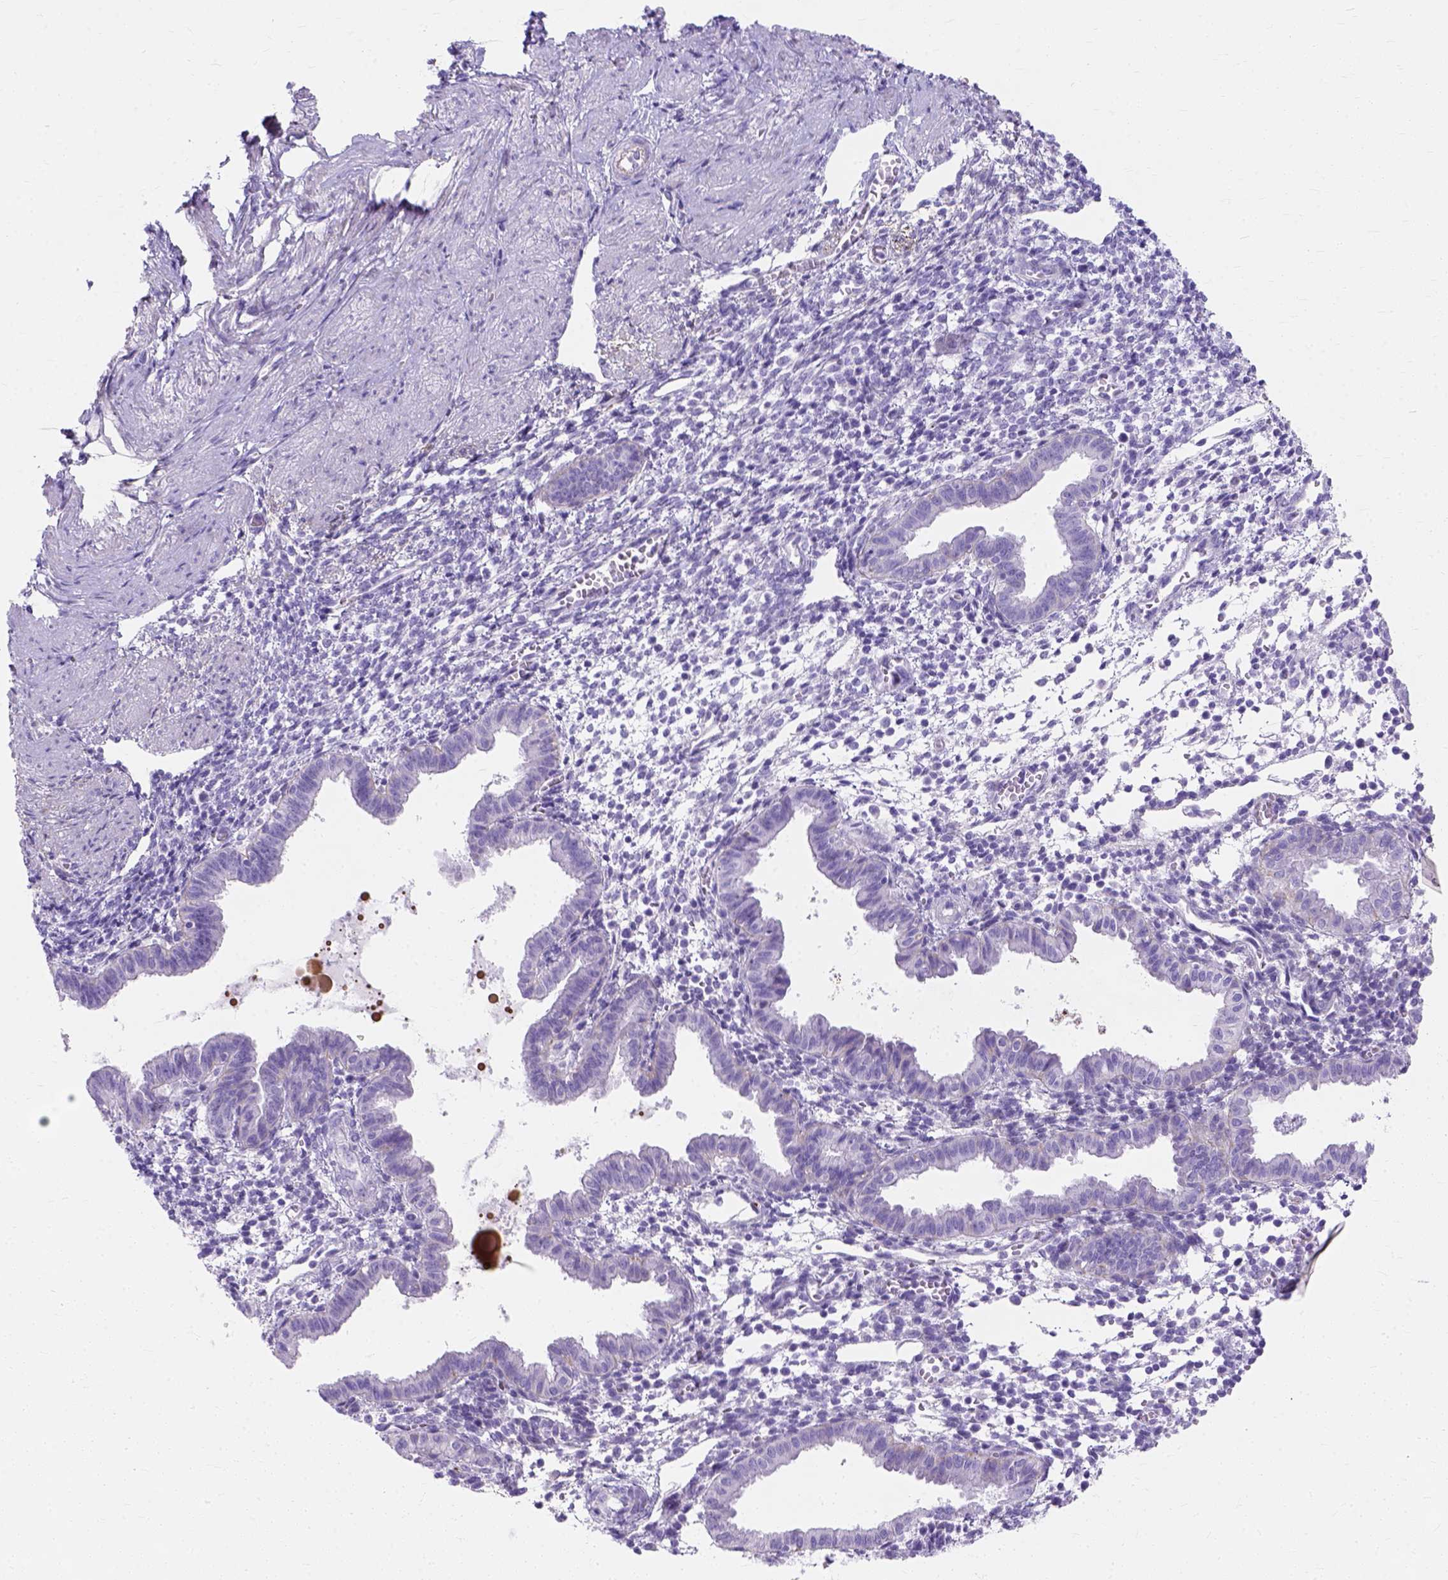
{"staining": {"intensity": "negative", "quantity": "none", "location": "none"}, "tissue": "endometrium", "cell_type": "Cells in endometrial stroma", "image_type": "normal", "snomed": [{"axis": "morphology", "description": "Normal tissue, NOS"}, {"axis": "topography", "description": "Endometrium"}], "caption": "DAB immunohistochemical staining of unremarkable endometrium reveals no significant positivity in cells in endometrial stroma.", "gene": "MYH15", "patient": {"sex": "female", "age": 37}}